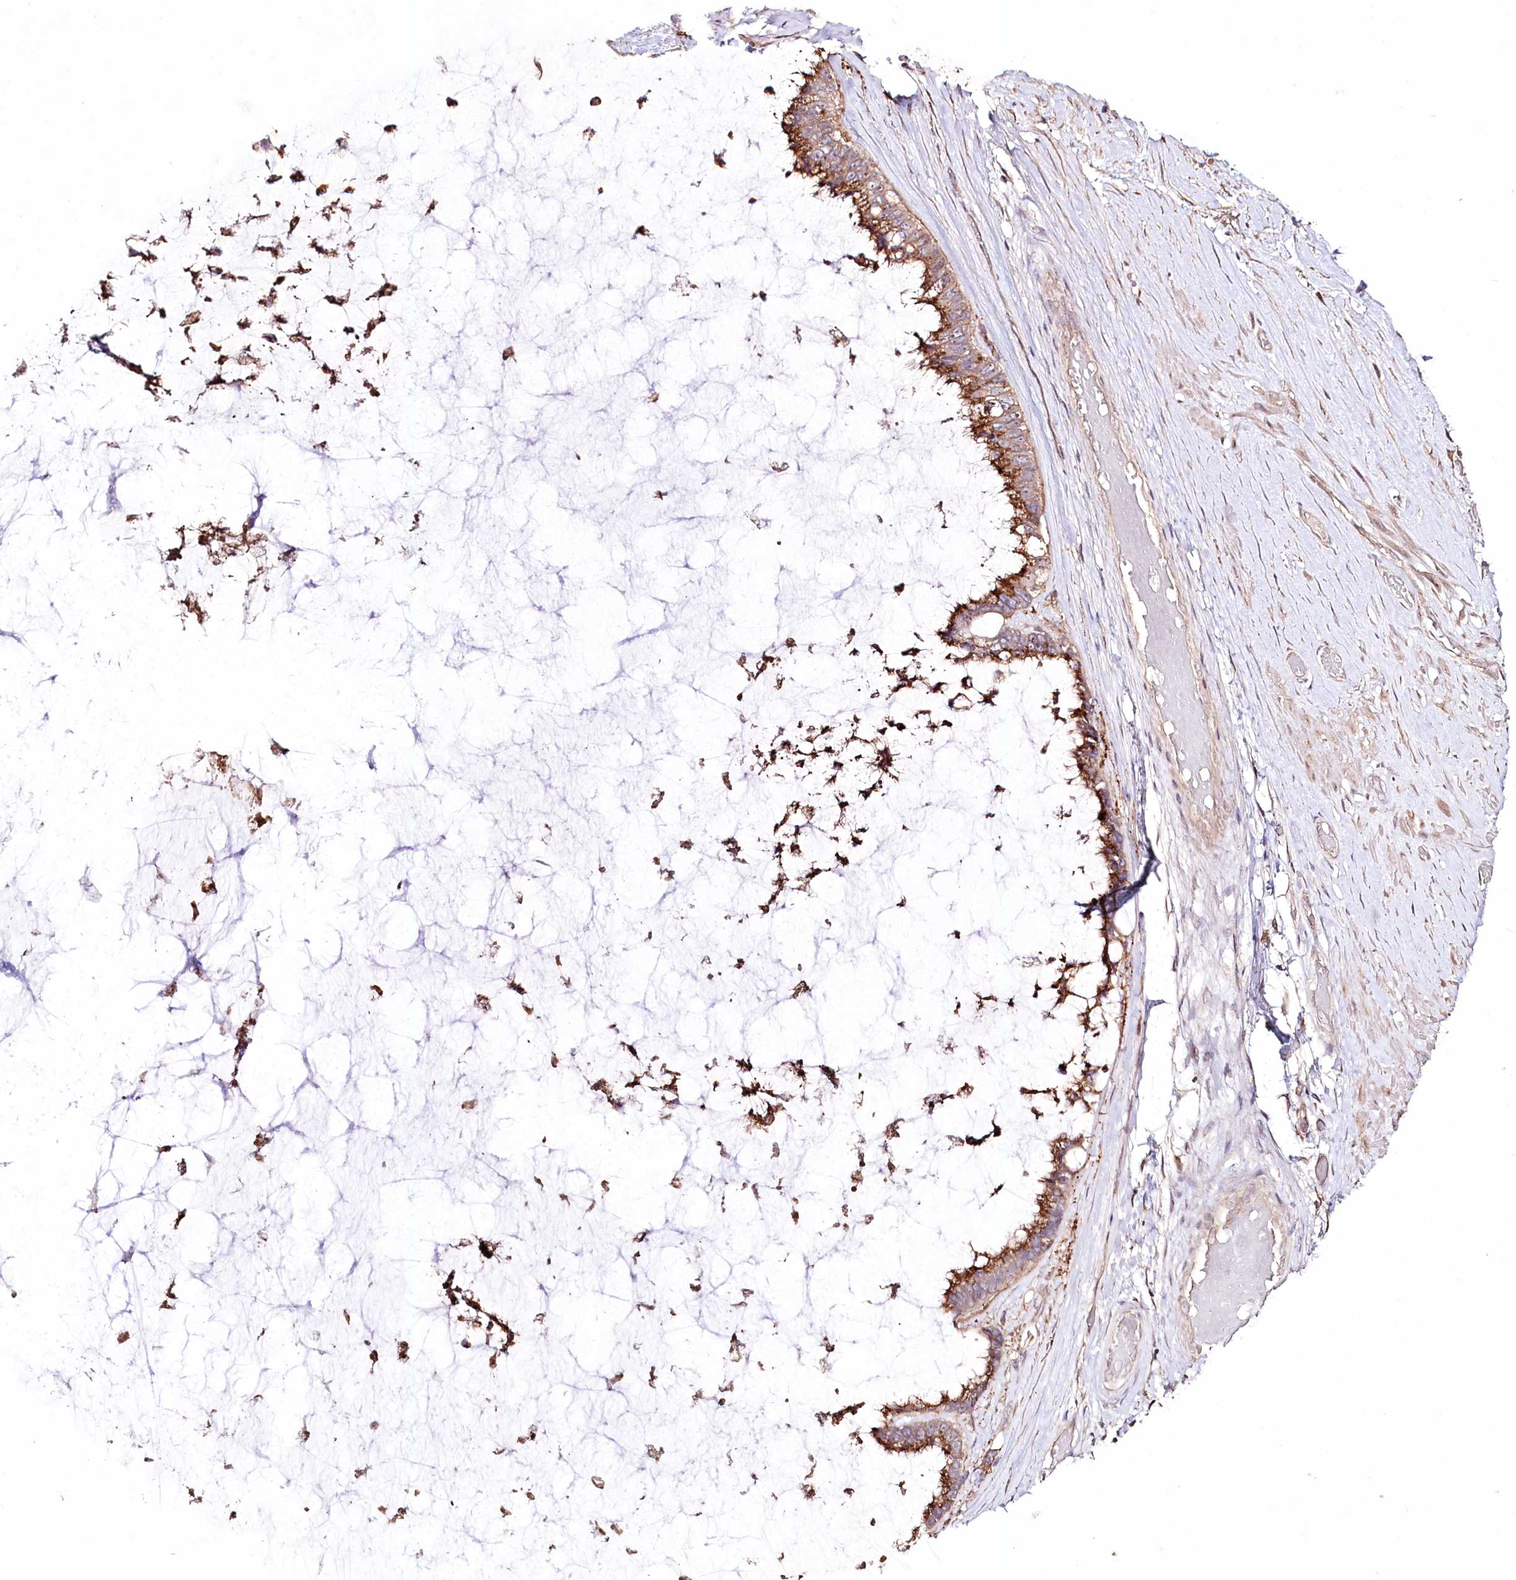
{"staining": {"intensity": "moderate", "quantity": ">75%", "location": "cytoplasmic/membranous"}, "tissue": "ovarian cancer", "cell_type": "Tumor cells", "image_type": "cancer", "snomed": [{"axis": "morphology", "description": "Cystadenocarcinoma, mucinous, NOS"}, {"axis": "topography", "description": "Ovary"}], "caption": "Protein staining demonstrates moderate cytoplasmic/membranous expression in approximately >75% of tumor cells in ovarian mucinous cystadenocarcinoma. Nuclei are stained in blue.", "gene": "REXO2", "patient": {"sex": "female", "age": 39}}